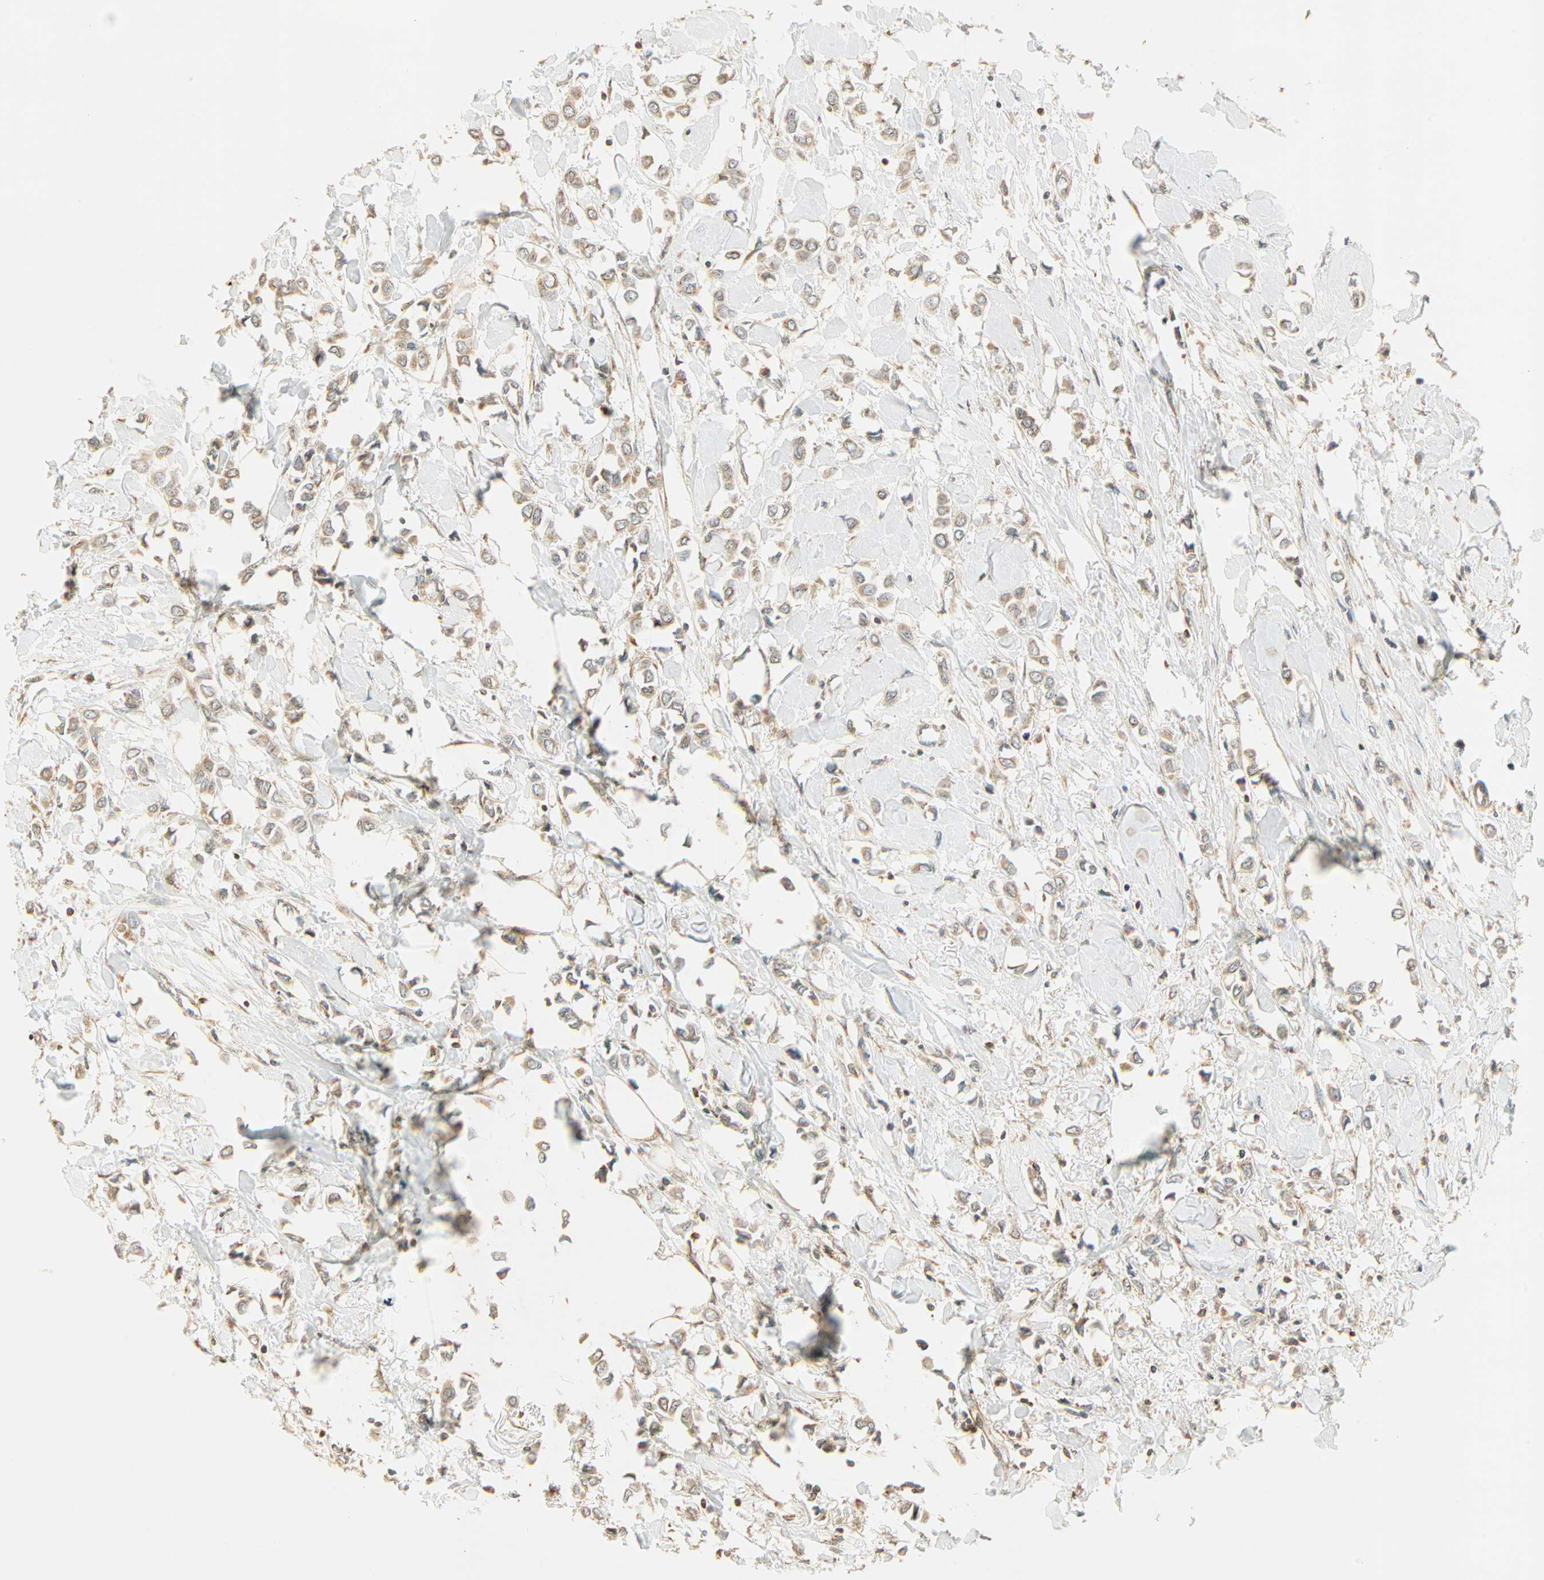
{"staining": {"intensity": "moderate", "quantity": ">75%", "location": "cytoplasmic/membranous"}, "tissue": "breast cancer", "cell_type": "Tumor cells", "image_type": "cancer", "snomed": [{"axis": "morphology", "description": "Lobular carcinoma"}, {"axis": "topography", "description": "Breast"}], "caption": "Tumor cells reveal medium levels of moderate cytoplasmic/membranous expression in approximately >75% of cells in breast cancer (lobular carcinoma). The staining is performed using DAB (3,3'-diaminobenzidine) brown chromogen to label protein expression. The nuclei are counter-stained blue using hematoxylin.", "gene": "PNPLA6", "patient": {"sex": "female", "age": 51}}